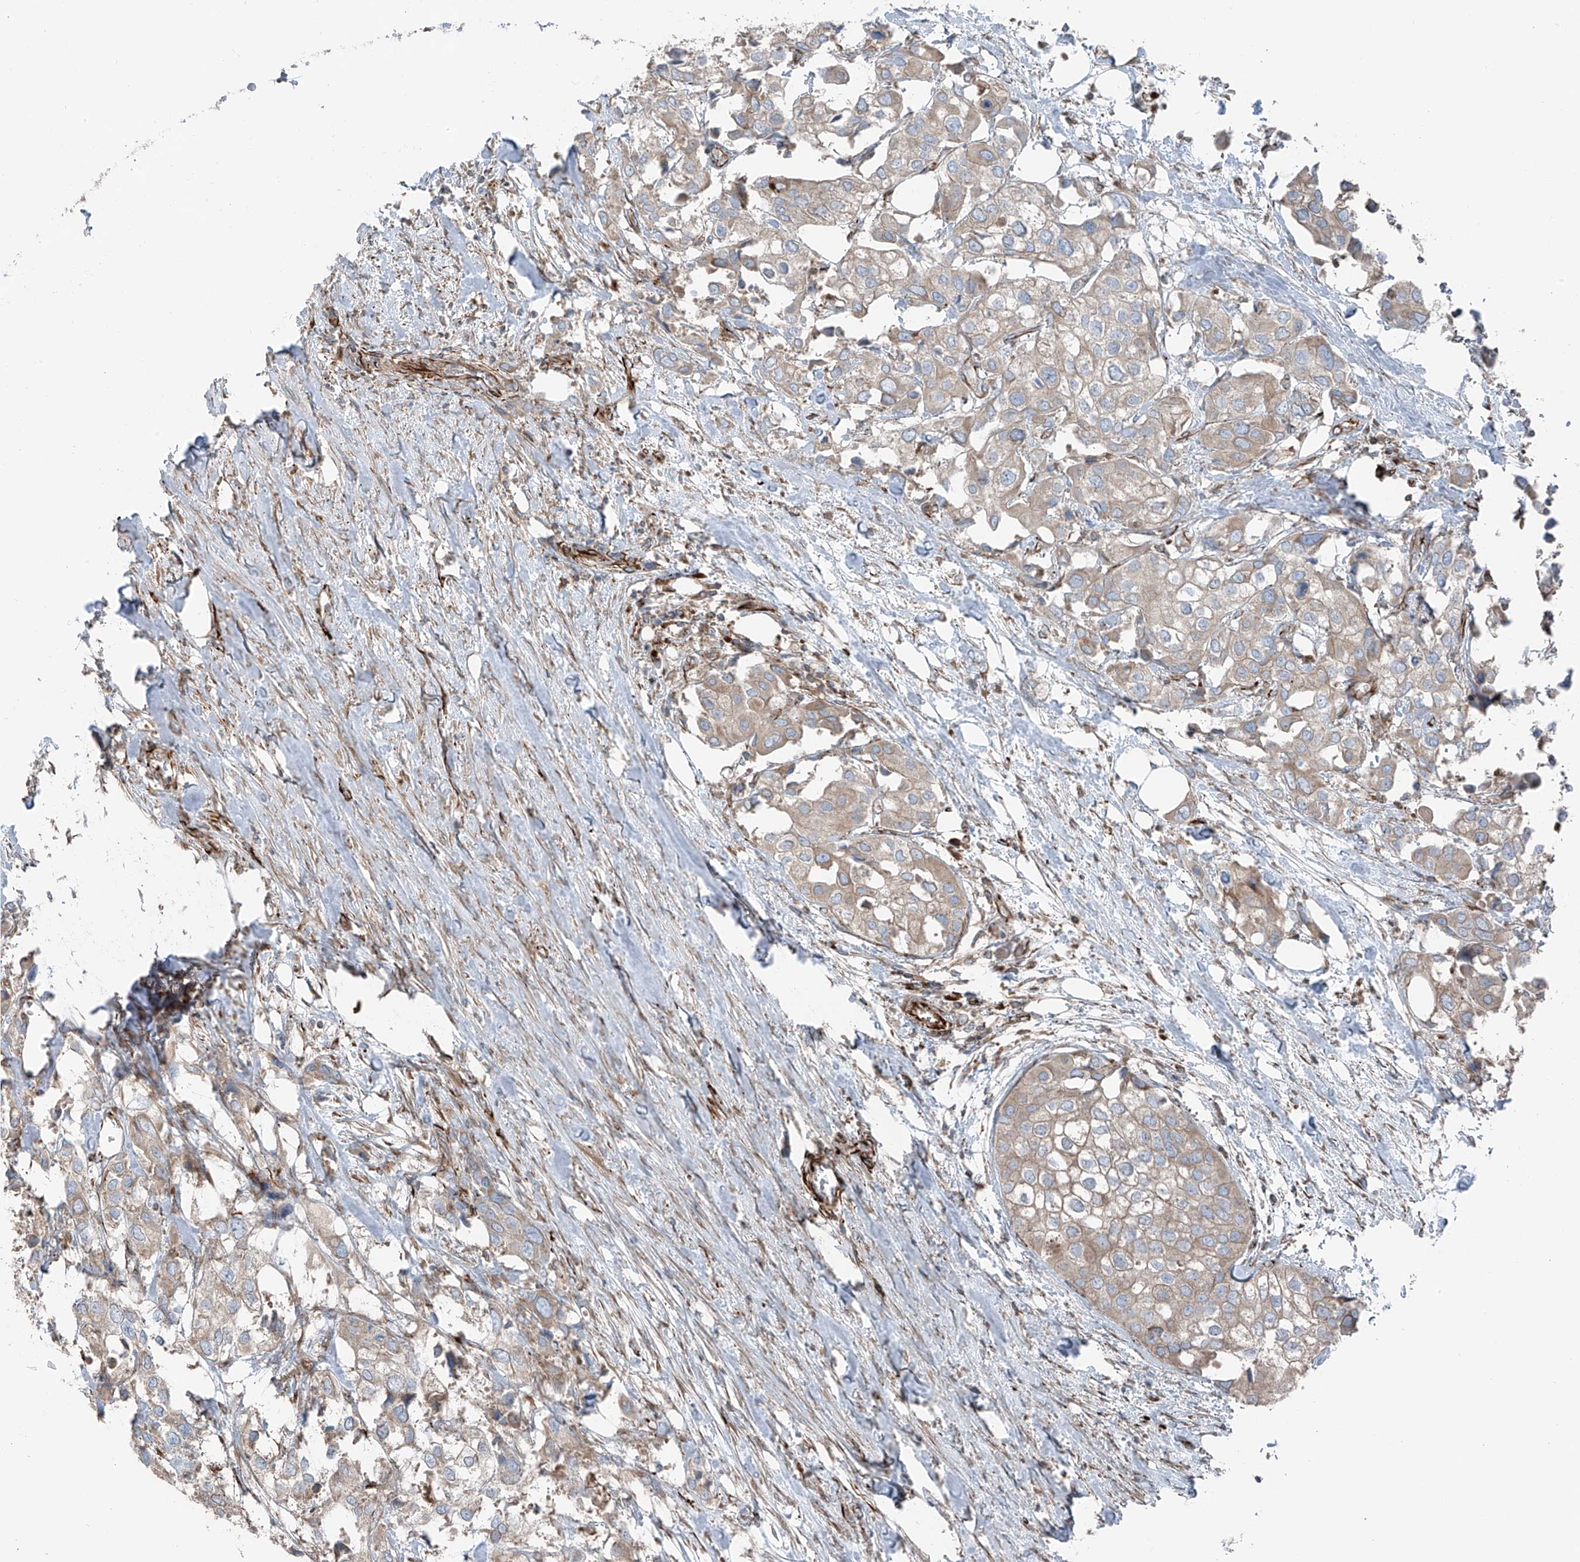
{"staining": {"intensity": "weak", "quantity": "25%-75%", "location": "cytoplasmic/membranous"}, "tissue": "urothelial cancer", "cell_type": "Tumor cells", "image_type": "cancer", "snomed": [{"axis": "morphology", "description": "Urothelial carcinoma, High grade"}, {"axis": "topography", "description": "Urinary bladder"}], "caption": "A brown stain shows weak cytoplasmic/membranous staining of a protein in high-grade urothelial carcinoma tumor cells.", "gene": "ERLEC1", "patient": {"sex": "male", "age": 64}}